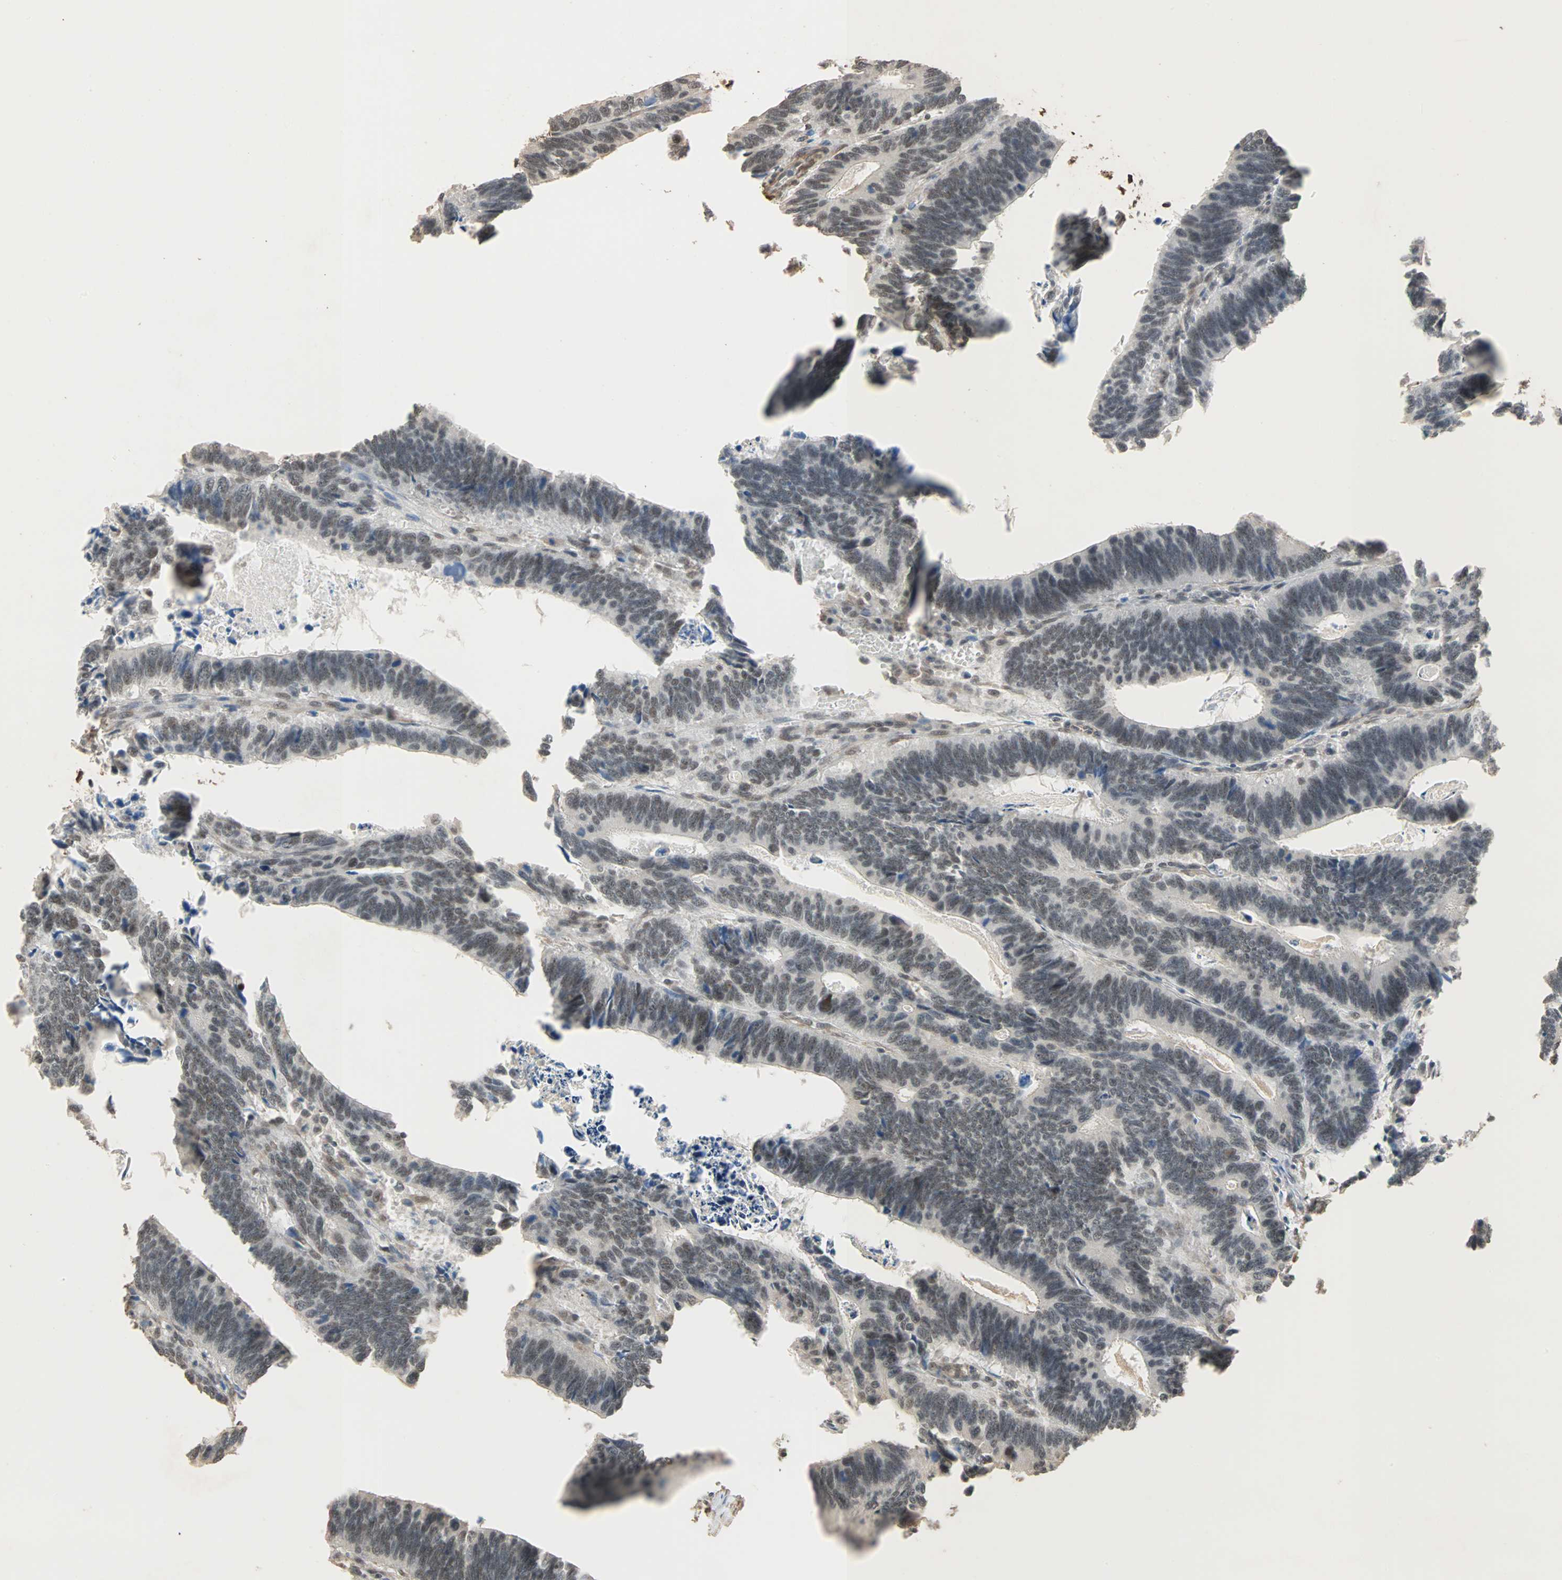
{"staining": {"intensity": "weak", "quantity": "25%-75%", "location": "nuclear"}, "tissue": "colorectal cancer", "cell_type": "Tumor cells", "image_type": "cancer", "snomed": [{"axis": "morphology", "description": "Adenocarcinoma, NOS"}, {"axis": "topography", "description": "Colon"}], "caption": "Immunohistochemical staining of human adenocarcinoma (colorectal) reveals weak nuclear protein staining in approximately 25%-75% of tumor cells.", "gene": "CDC5L", "patient": {"sex": "male", "age": 72}}